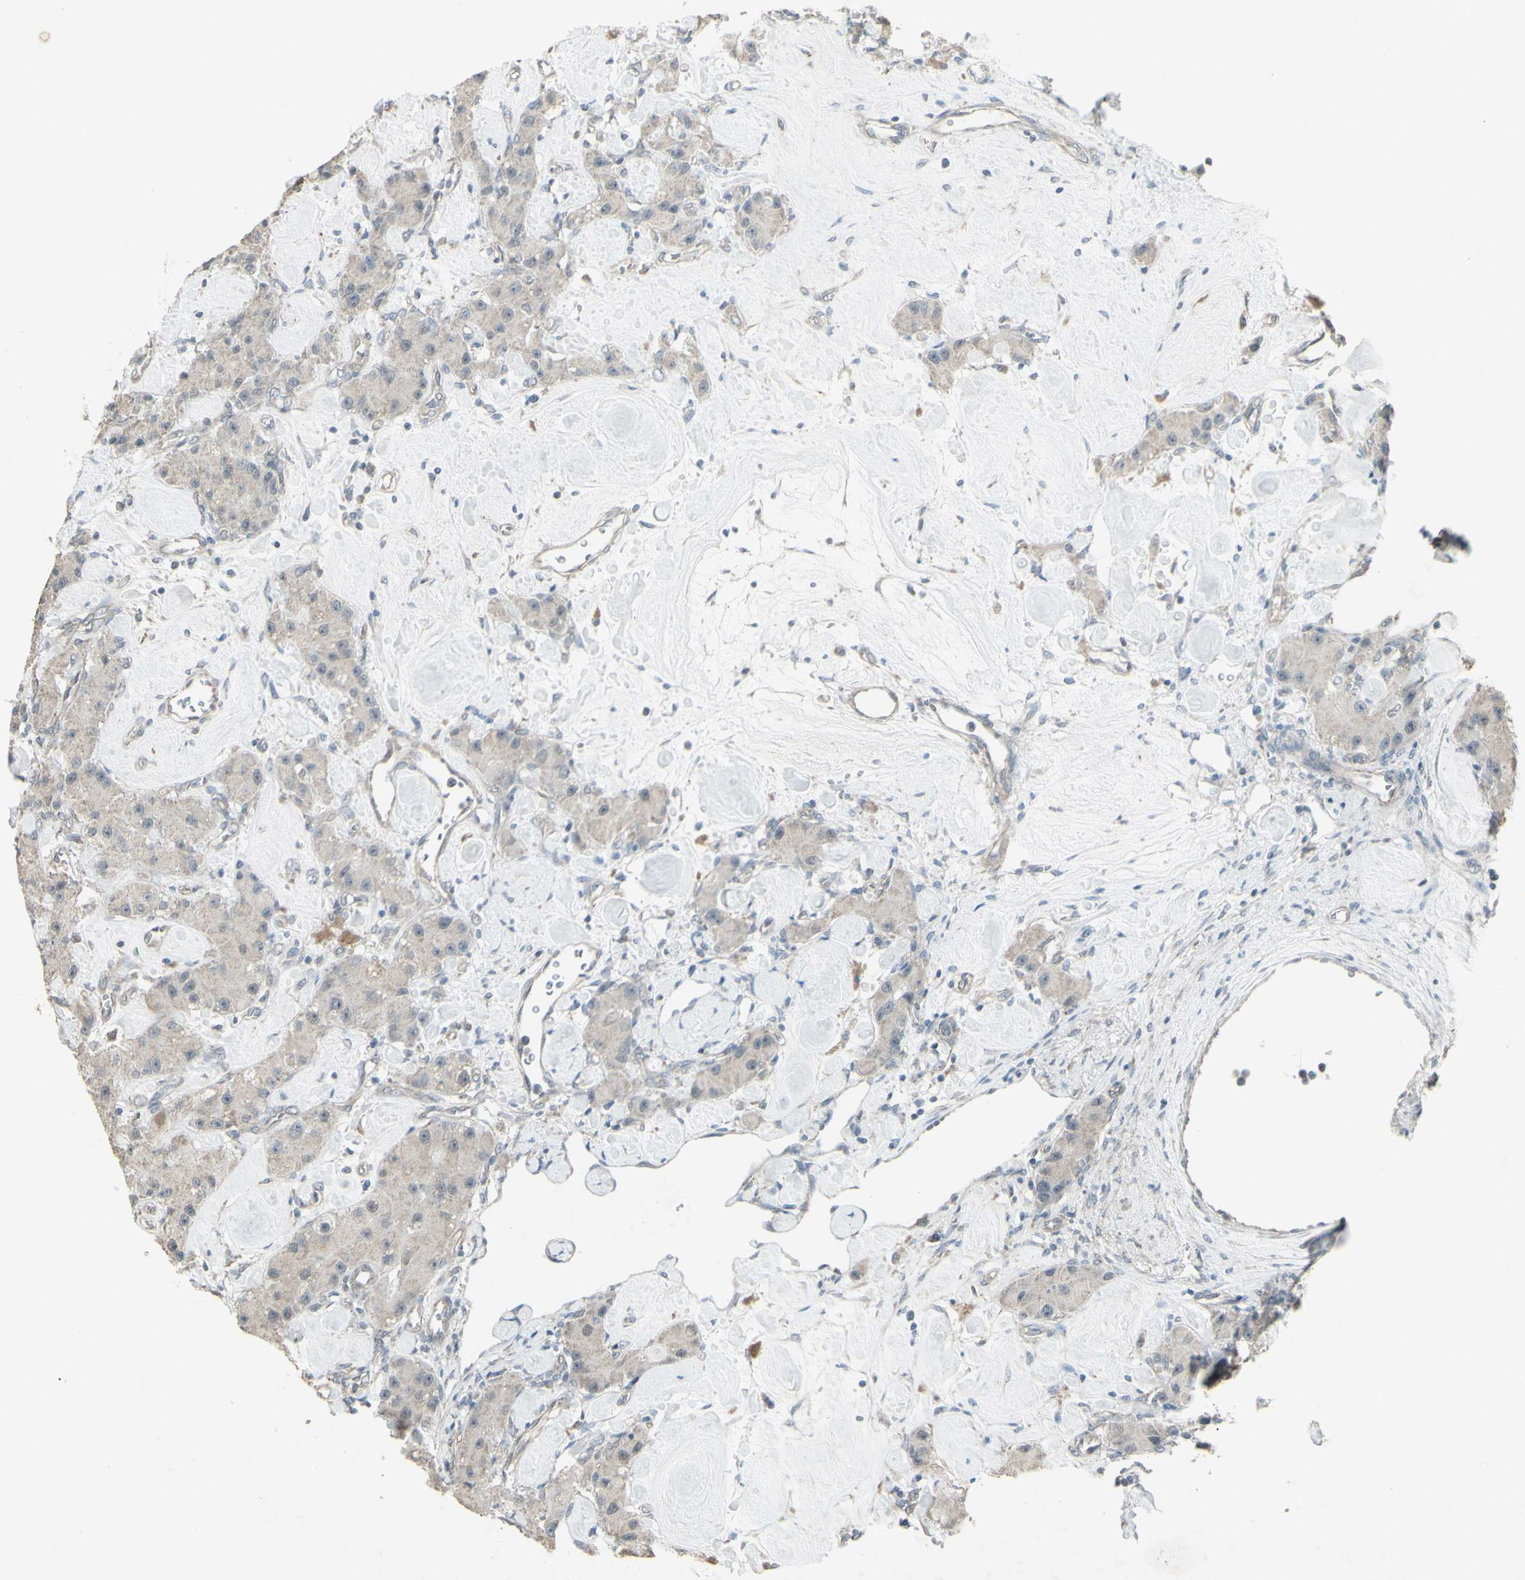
{"staining": {"intensity": "weak", "quantity": ">75%", "location": "cytoplasmic/membranous"}, "tissue": "carcinoid", "cell_type": "Tumor cells", "image_type": "cancer", "snomed": [{"axis": "morphology", "description": "Carcinoid, malignant, NOS"}, {"axis": "topography", "description": "Pancreas"}], "caption": "Carcinoid (malignant) stained with IHC reveals weak cytoplasmic/membranous staining in about >75% of tumor cells.", "gene": "FXYD3", "patient": {"sex": "male", "age": 41}}